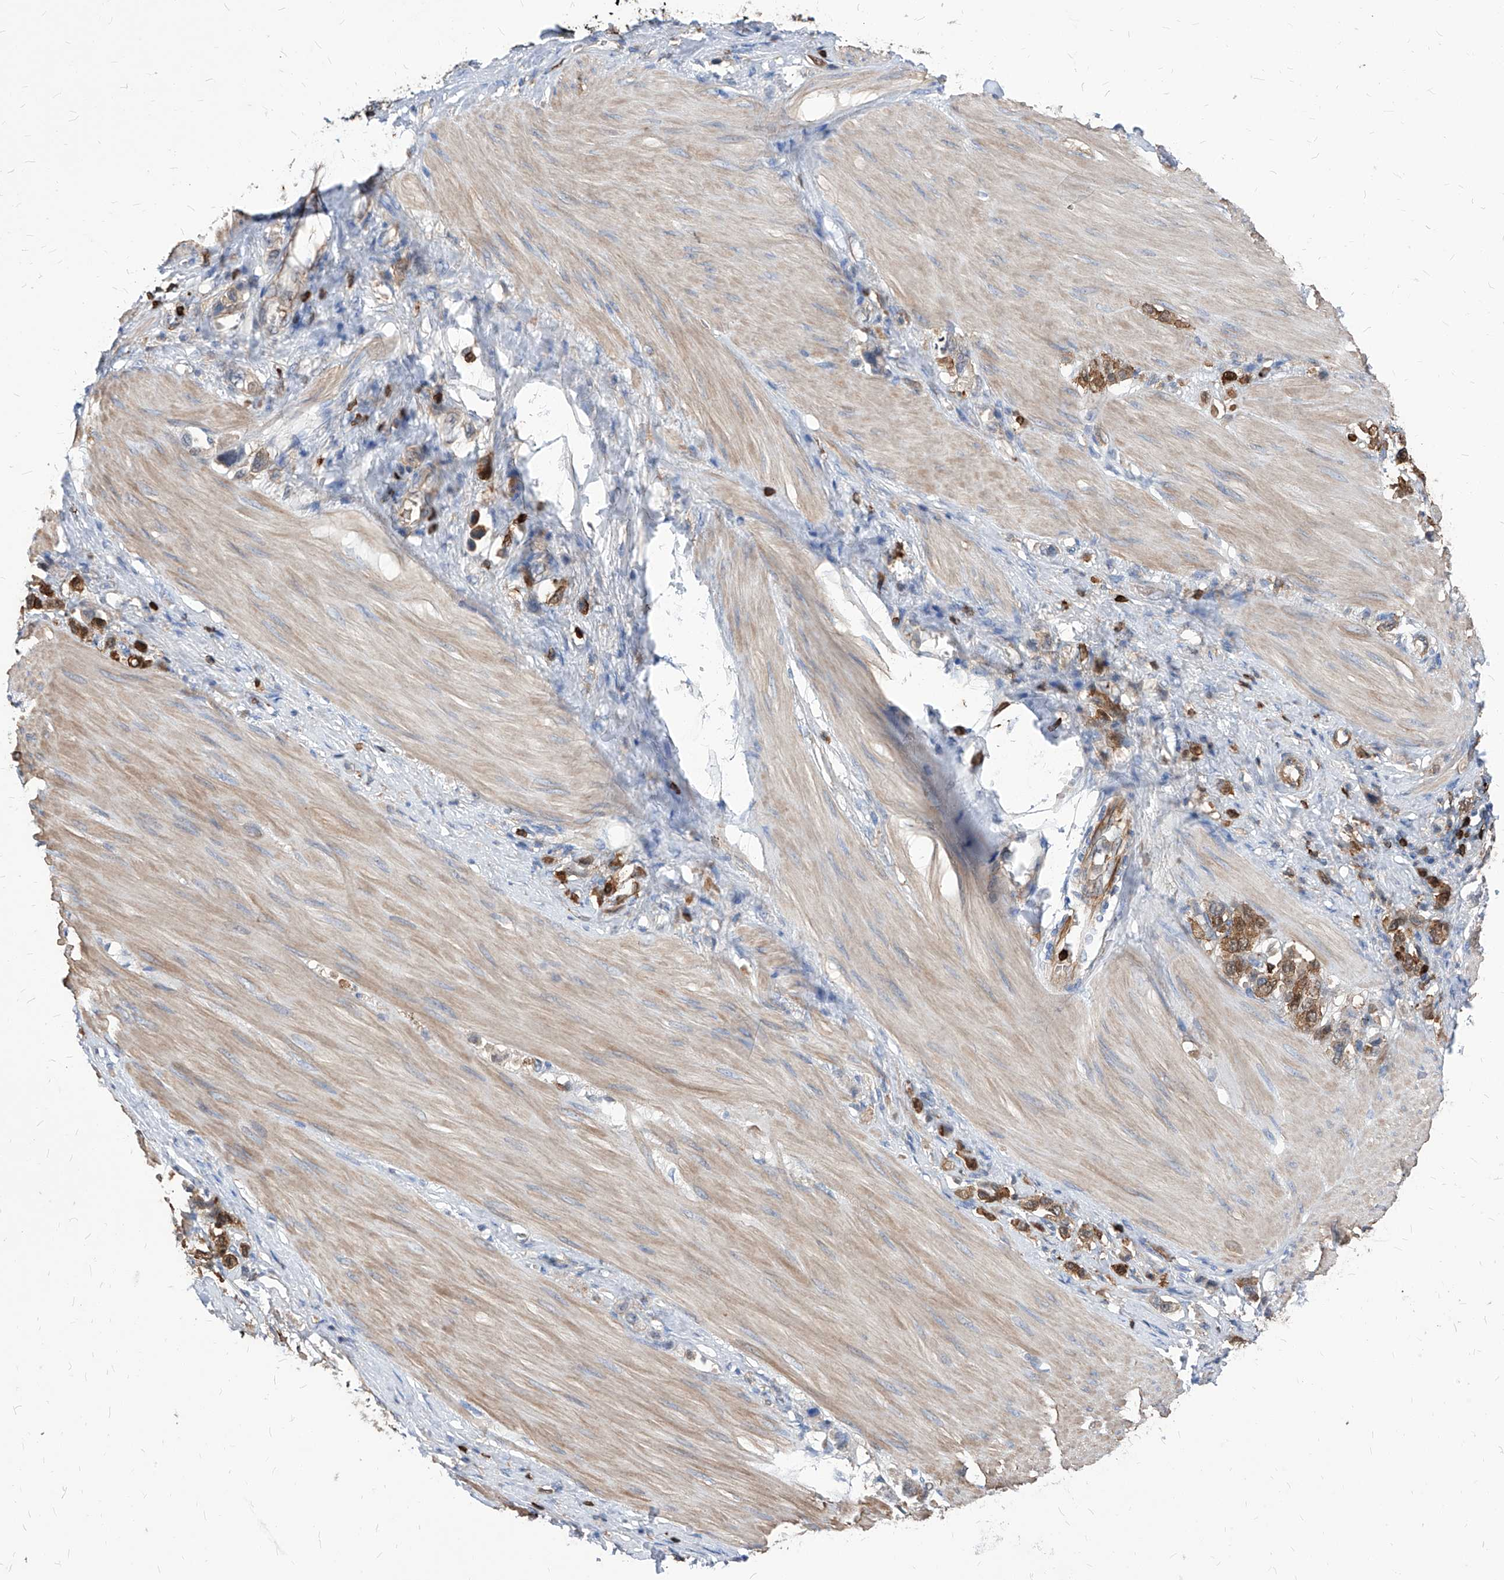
{"staining": {"intensity": "moderate", "quantity": ">75%", "location": "cytoplasmic/membranous"}, "tissue": "stomach cancer", "cell_type": "Tumor cells", "image_type": "cancer", "snomed": [{"axis": "morphology", "description": "Adenocarcinoma, NOS"}, {"axis": "topography", "description": "Stomach"}], "caption": "Tumor cells display moderate cytoplasmic/membranous positivity in approximately >75% of cells in adenocarcinoma (stomach). (IHC, brightfield microscopy, high magnification).", "gene": "ABRACL", "patient": {"sex": "female", "age": 65}}